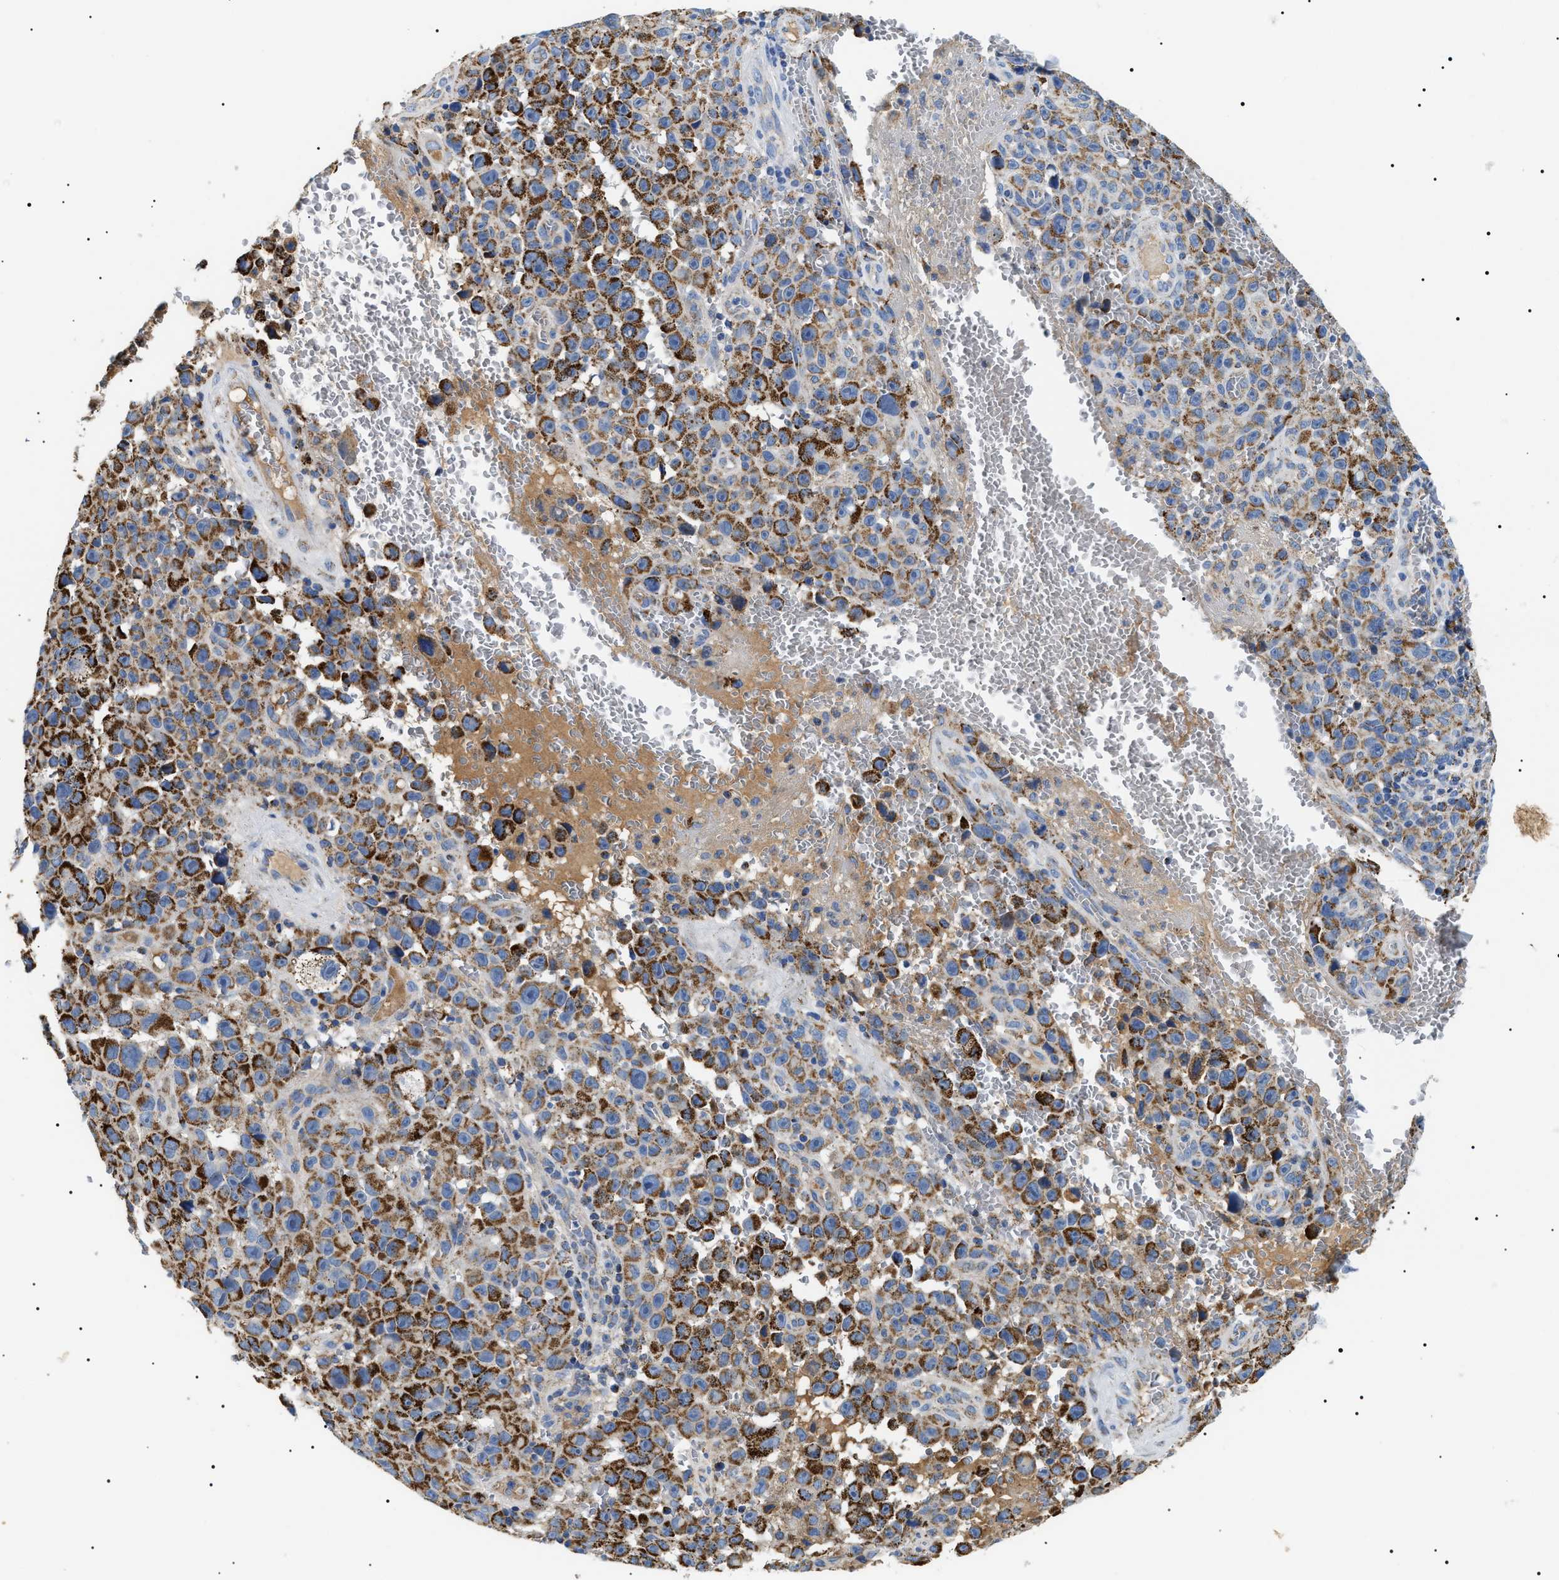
{"staining": {"intensity": "strong", "quantity": "25%-75%", "location": "cytoplasmic/membranous"}, "tissue": "melanoma", "cell_type": "Tumor cells", "image_type": "cancer", "snomed": [{"axis": "morphology", "description": "Malignant melanoma, NOS"}, {"axis": "topography", "description": "Skin"}], "caption": "Malignant melanoma tissue reveals strong cytoplasmic/membranous staining in approximately 25%-75% of tumor cells", "gene": "OXSM", "patient": {"sex": "female", "age": 82}}